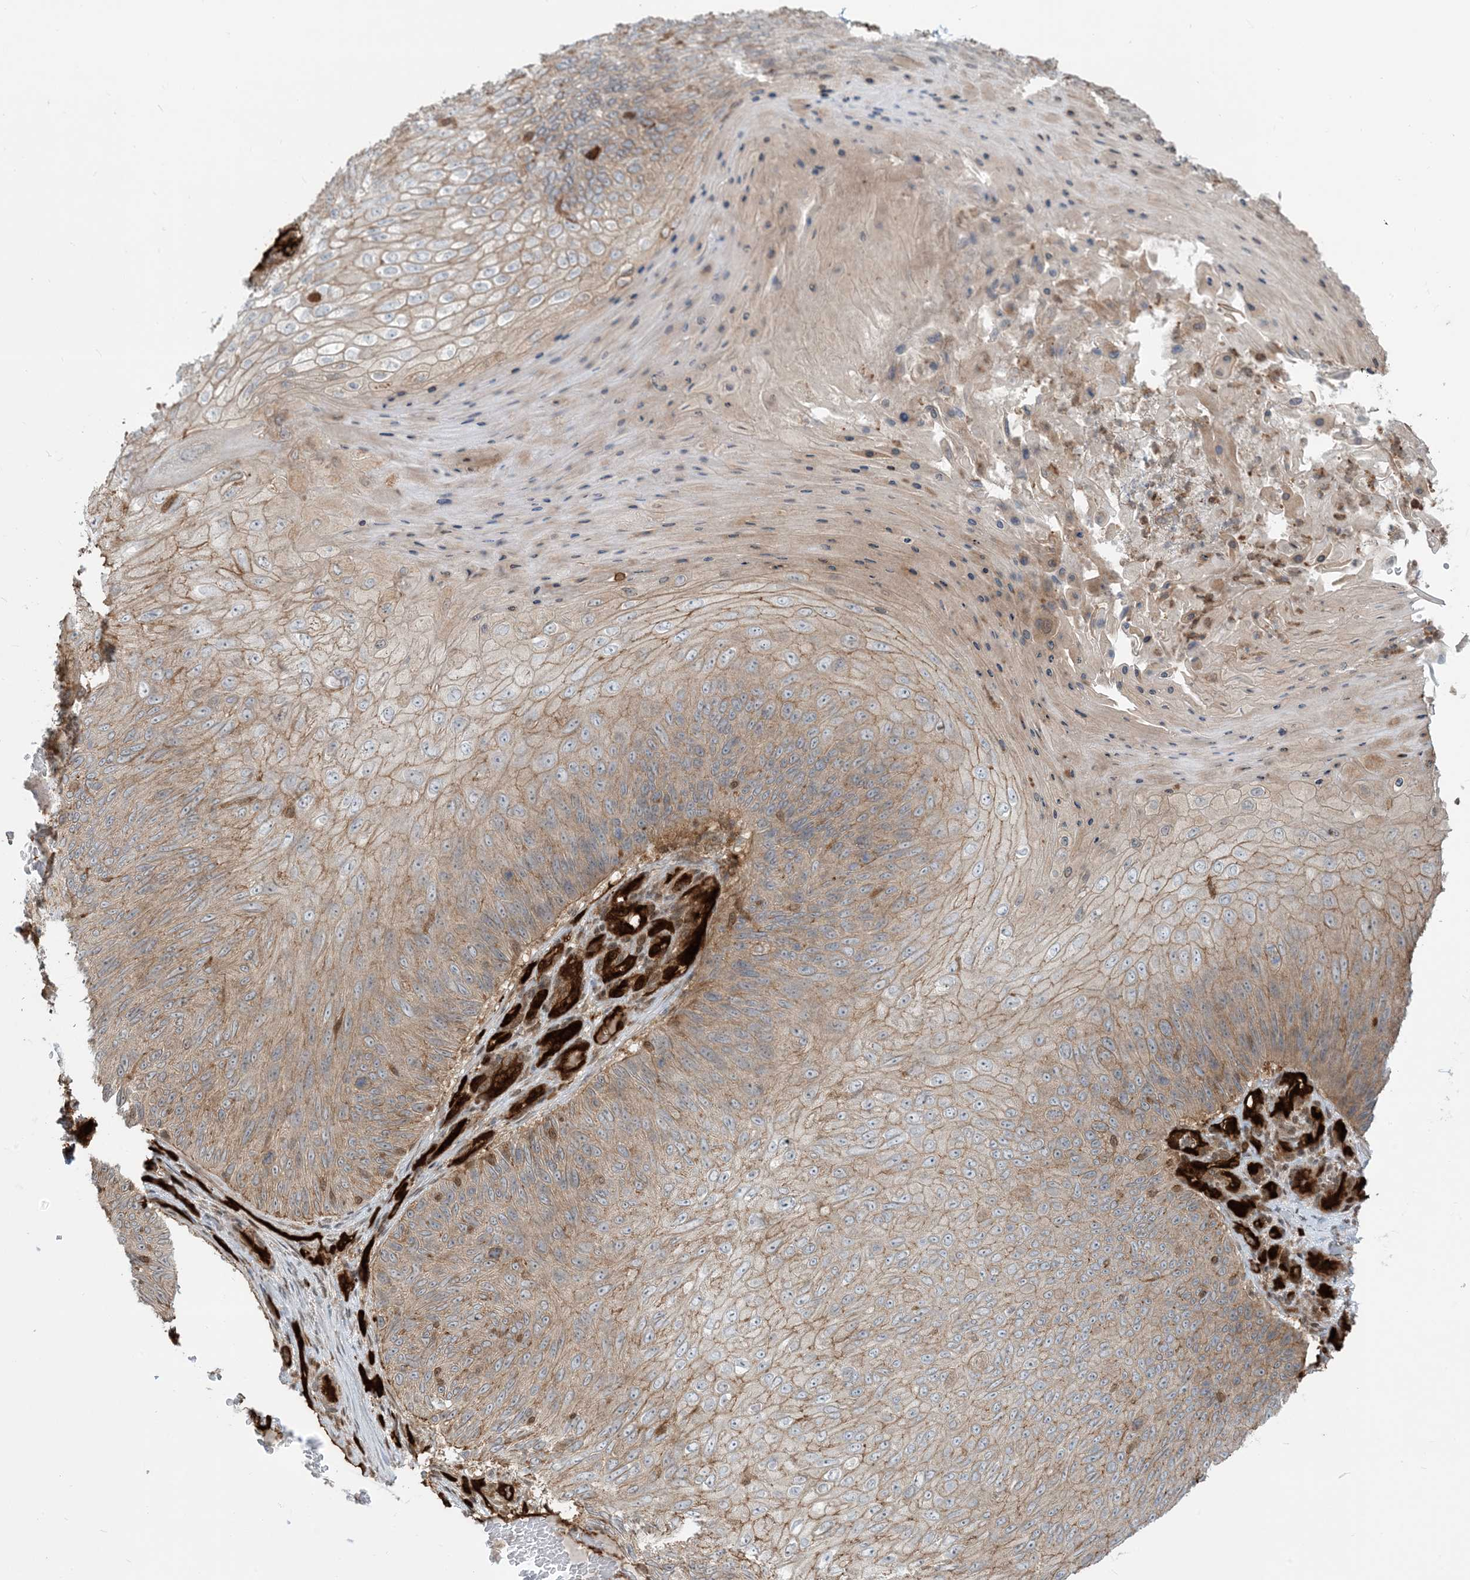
{"staining": {"intensity": "weak", "quantity": "25%-75%", "location": "cytoplasmic/membranous"}, "tissue": "skin cancer", "cell_type": "Tumor cells", "image_type": "cancer", "snomed": [{"axis": "morphology", "description": "Squamous cell carcinoma, NOS"}, {"axis": "topography", "description": "Skin"}], "caption": "DAB (3,3'-diaminobenzidine) immunohistochemical staining of human skin cancer shows weak cytoplasmic/membranous protein expression in approximately 25%-75% of tumor cells. (DAB (3,3'-diaminobenzidine) IHC with brightfield microscopy, high magnification).", "gene": "PPM1F", "patient": {"sex": "female", "age": 88}}